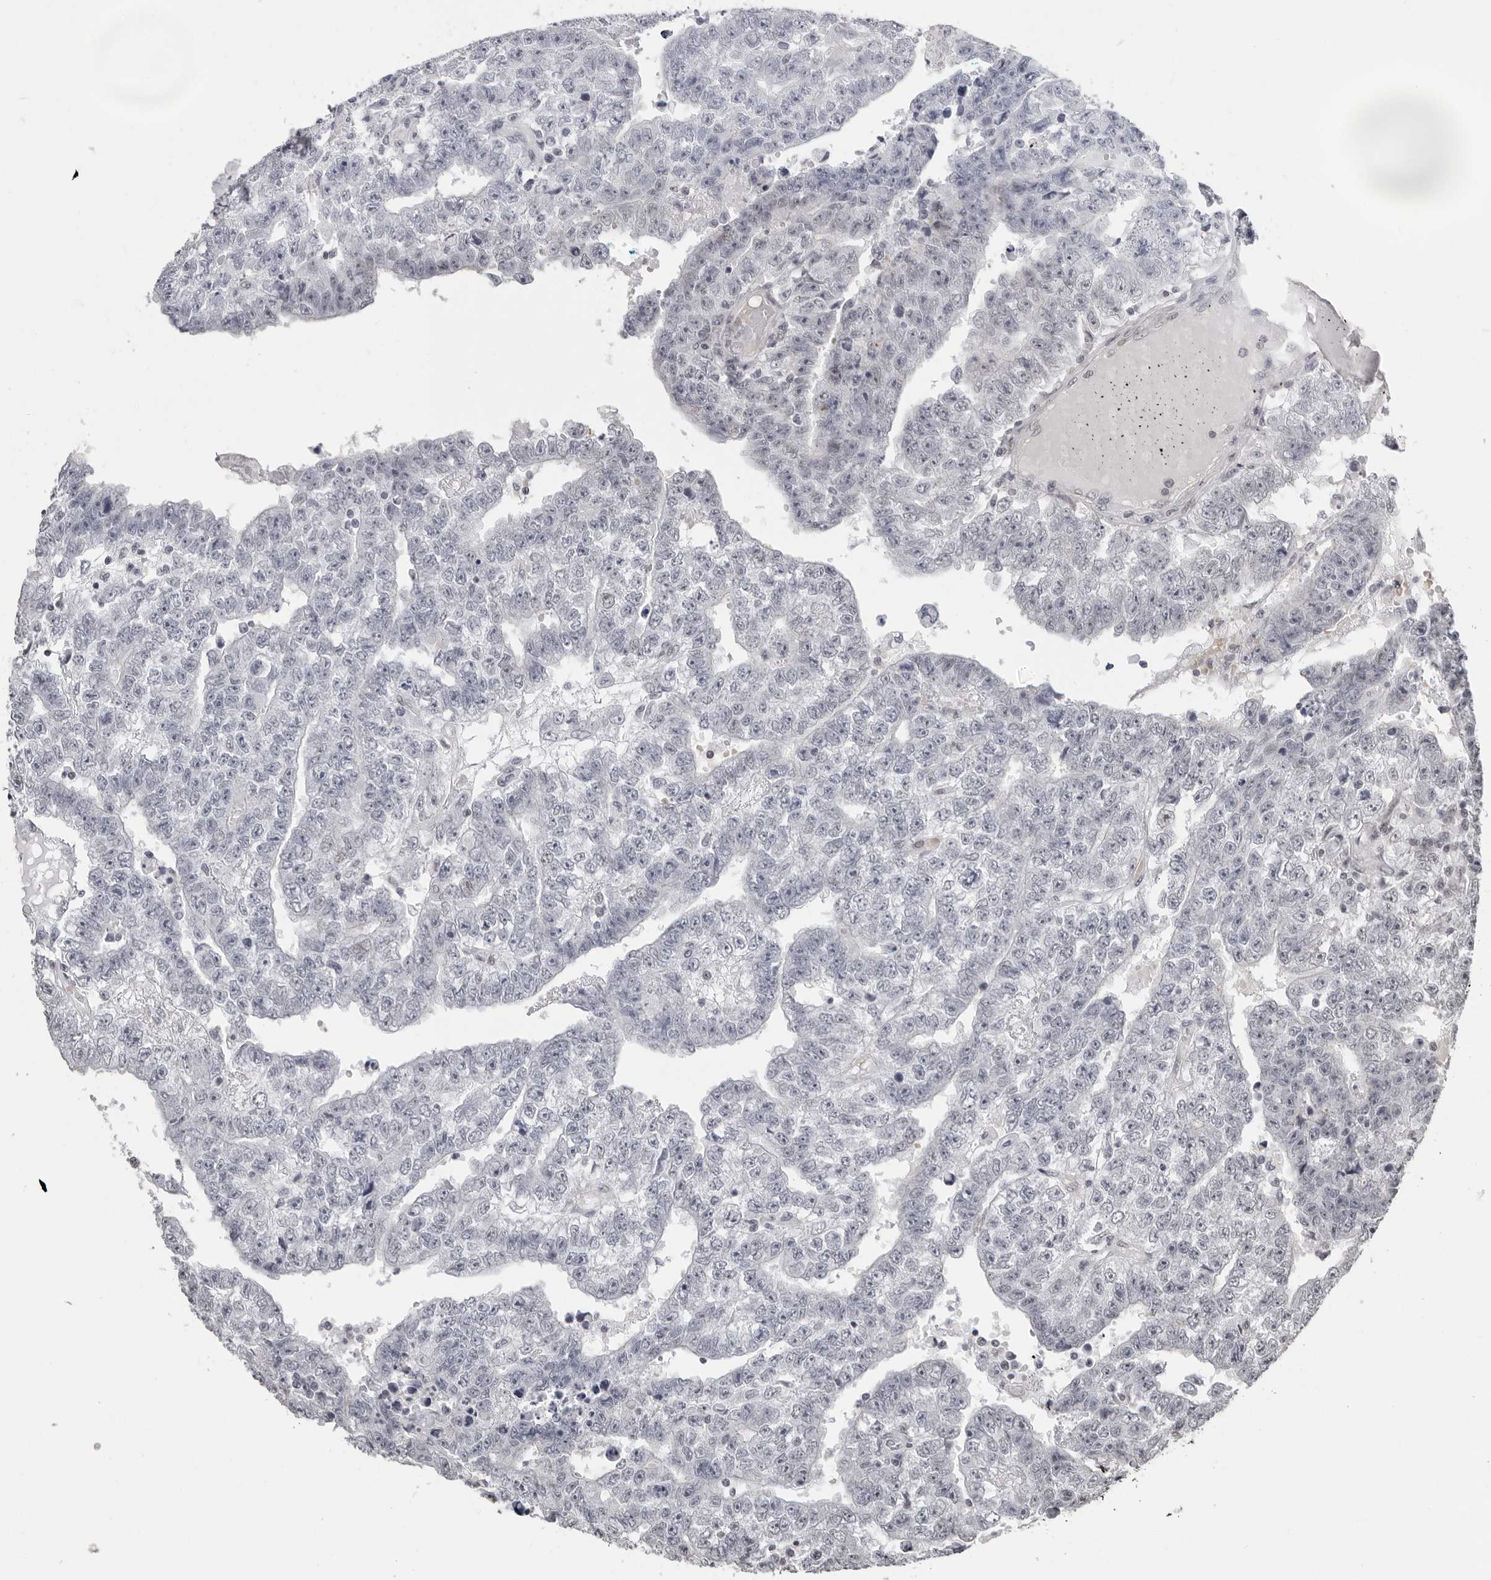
{"staining": {"intensity": "negative", "quantity": "none", "location": "none"}, "tissue": "testis cancer", "cell_type": "Tumor cells", "image_type": "cancer", "snomed": [{"axis": "morphology", "description": "Carcinoma, Embryonal, NOS"}, {"axis": "topography", "description": "Testis"}], "caption": "Immunohistochemistry histopathology image of neoplastic tissue: human embryonal carcinoma (testis) stained with DAB displays no significant protein positivity in tumor cells. (Immunohistochemistry (ihc), brightfield microscopy, high magnification).", "gene": "ORC1", "patient": {"sex": "male", "age": 25}}